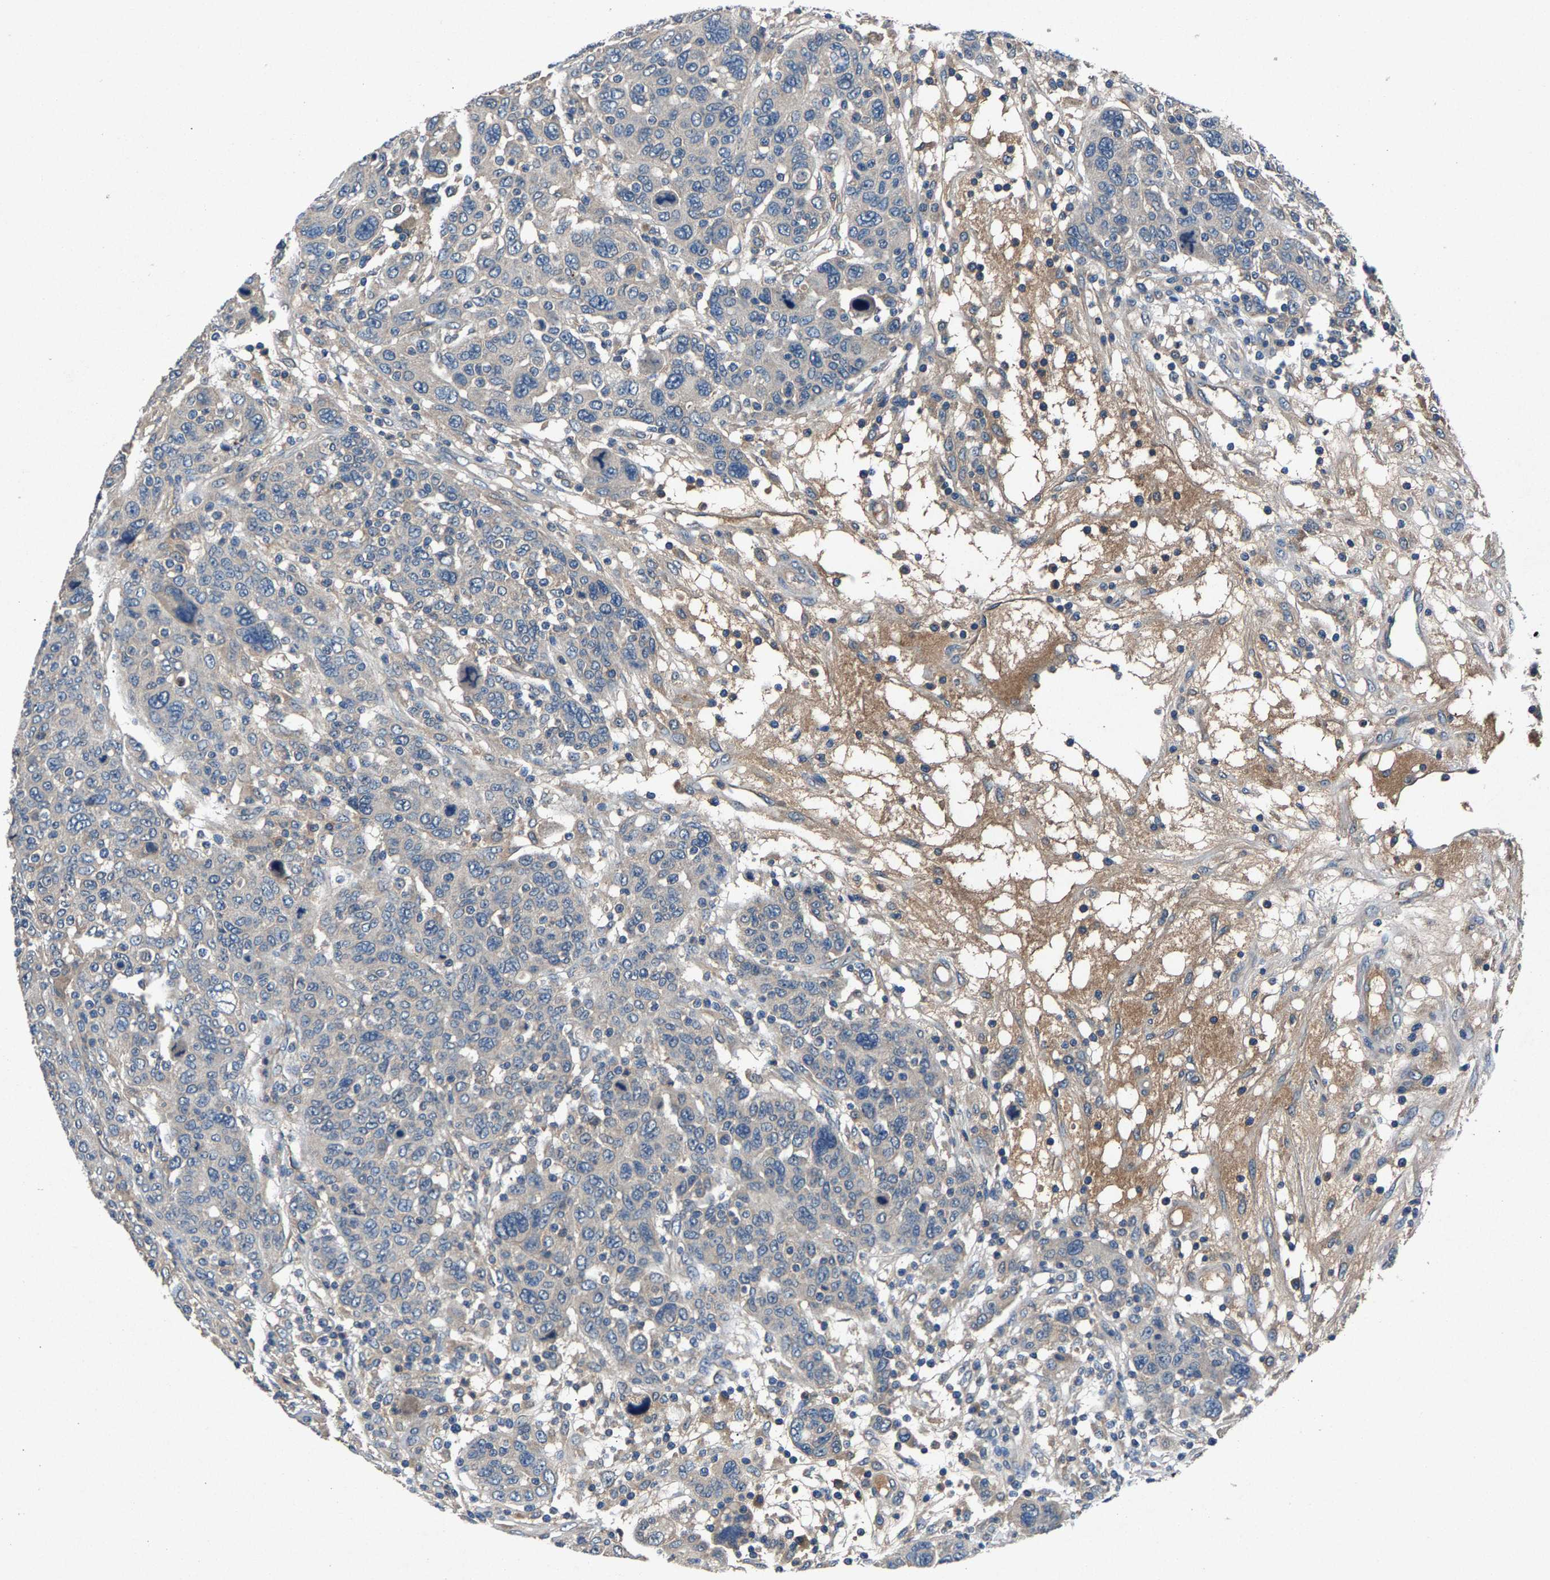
{"staining": {"intensity": "weak", "quantity": "<25%", "location": "cytoplasmic/membranous"}, "tissue": "breast cancer", "cell_type": "Tumor cells", "image_type": "cancer", "snomed": [{"axis": "morphology", "description": "Duct carcinoma"}, {"axis": "topography", "description": "Breast"}], "caption": "High power microscopy photomicrograph of an IHC micrograph of infiltrating ductal carcinoma (breast), revealing no significant positivity in tumor cells.", "gene": "PRXL2C", "patient": {"sex": "female", "age": 37}}